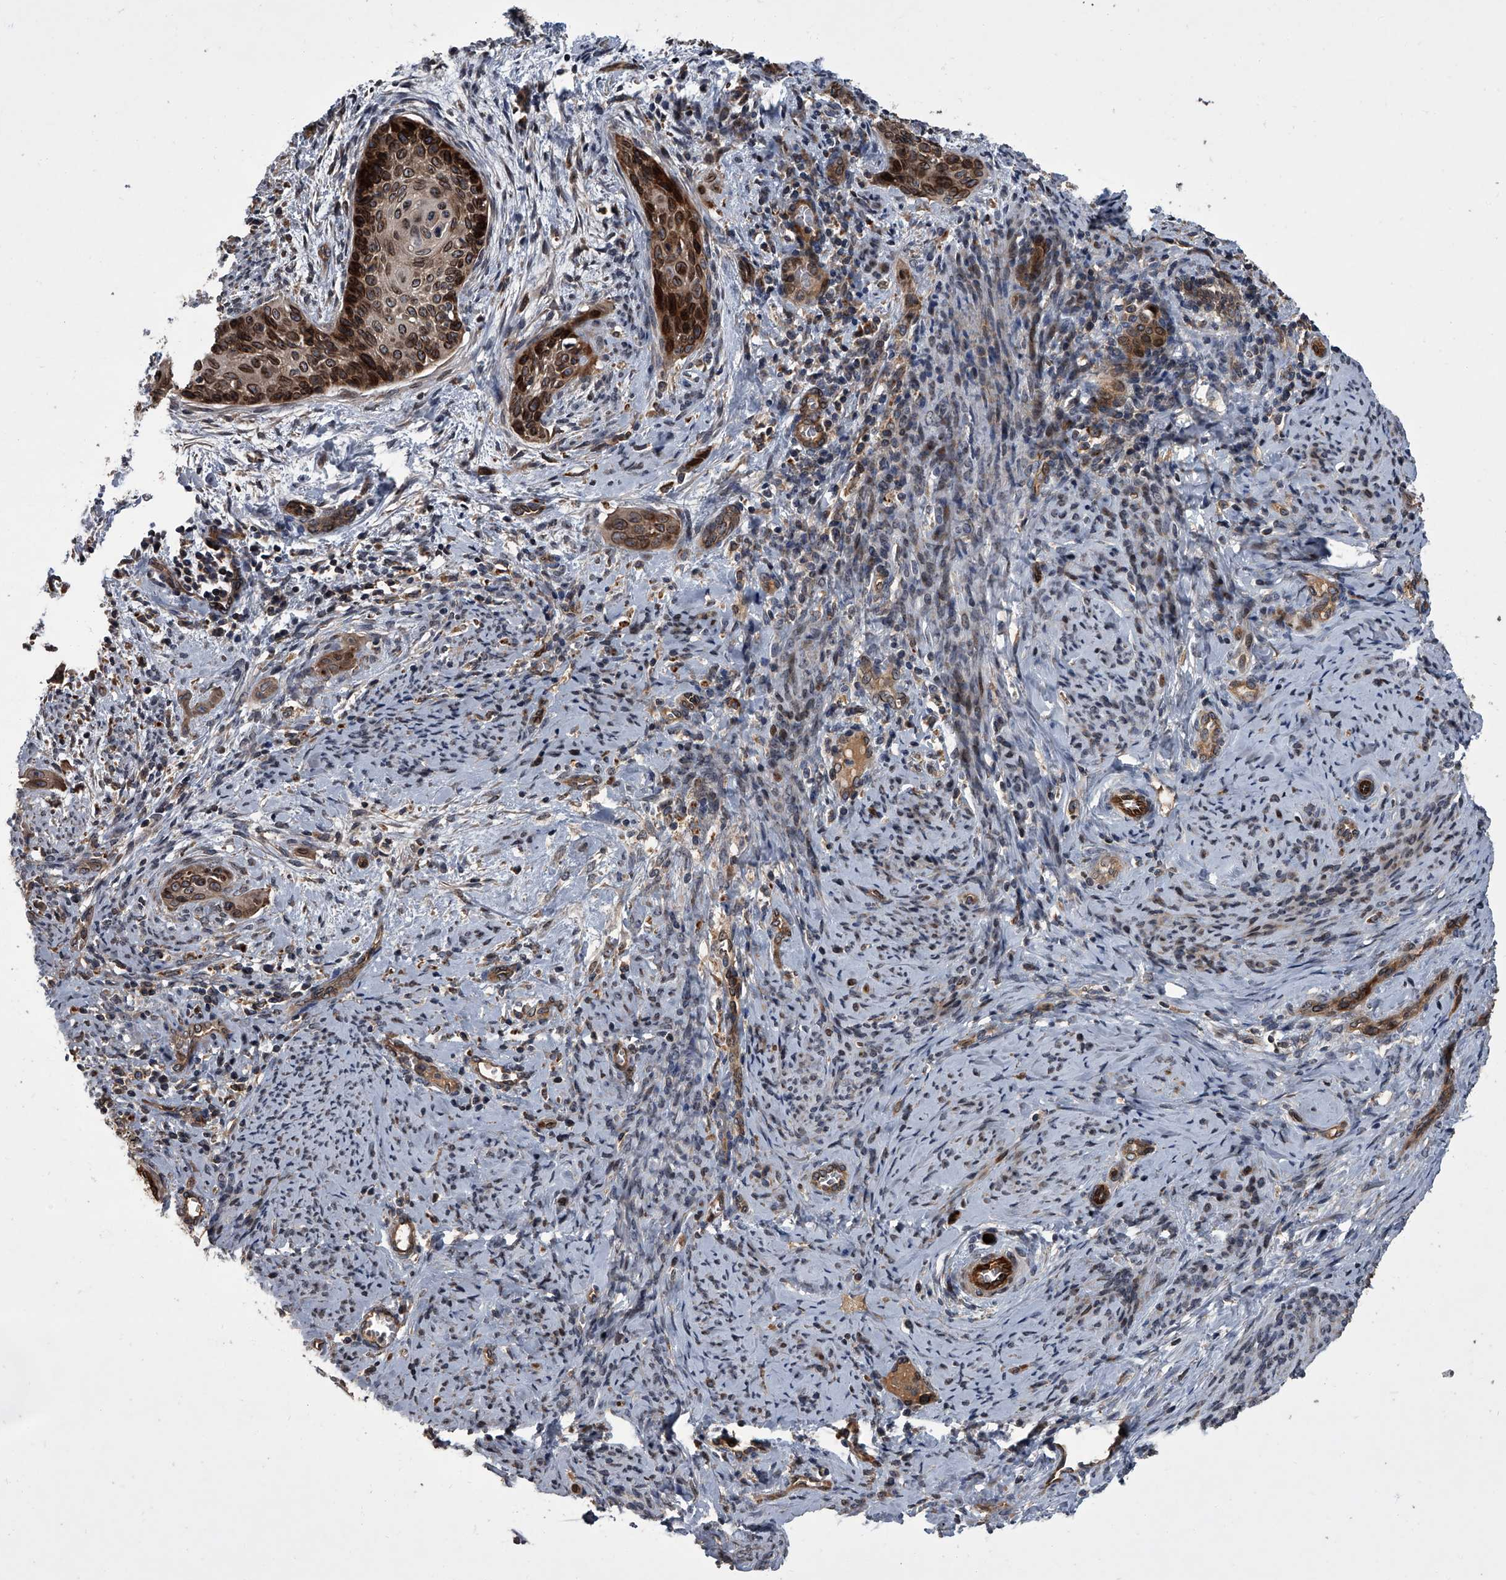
{"staining": {"intensity": "strong", "quantity": ">75%", "location": "cytoplasmic/membranous,nuclear"}, "tissue": "cervical cancer", "cell_type": "Tumor cells", "image_type": "cancer", "snomed": [{"axis": "morphology", "description": "Squamous cell carcinoma, NOS"}, {"axis": "topography", "description": "Cervix"}], "caption": "Tumor cells demonstrate strong cytoplasmic/membranous and nuclear expression in approximately >75% of cells in squamous cell carcinoma (cervical).", "gene": "LRRC8C", "patient": {"sex": "female", "age": 33}}